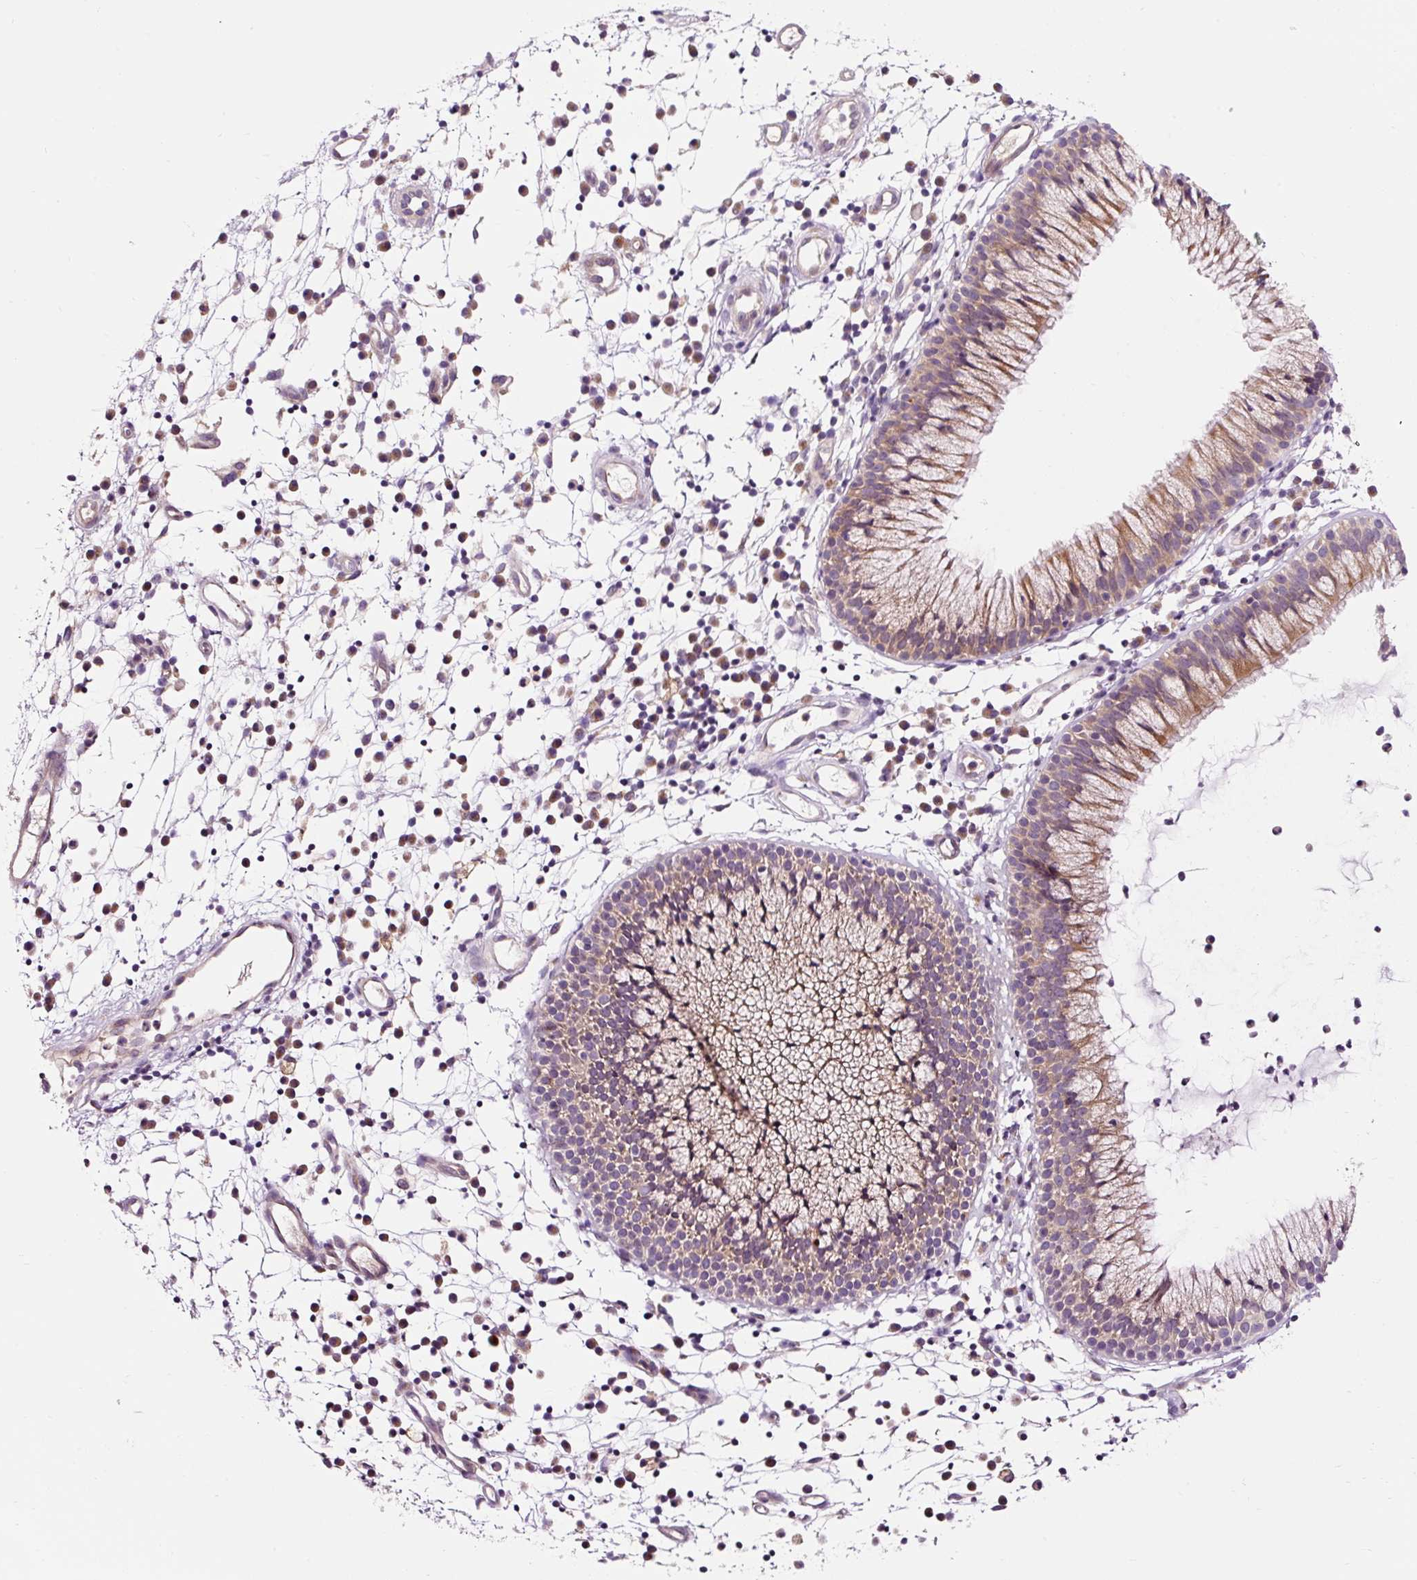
{"staining": {"intensity": "moderate", "quantity": "25%-75%", "location": "cytoplasmic/membranous"}, "tissue": "nasopharynx", "cell_type": "Respiratory epithelial cells", "image_type": "normal", "snomed": [{"axis": "morphology", "description": "Normal tissue, NOS"}, {"axis": "topography", "description": "Nasopharynx"}], "caption": "This micrograph exhibits immunohistochemistry staining of unremarkable human nasopharynx, with medium moderate cytoplasmic/membranous expression in approximately 25%-75% of respiratory epithelial cells.", "gene": "NAPA", "patient": {"sex": "male", "age": 21}}